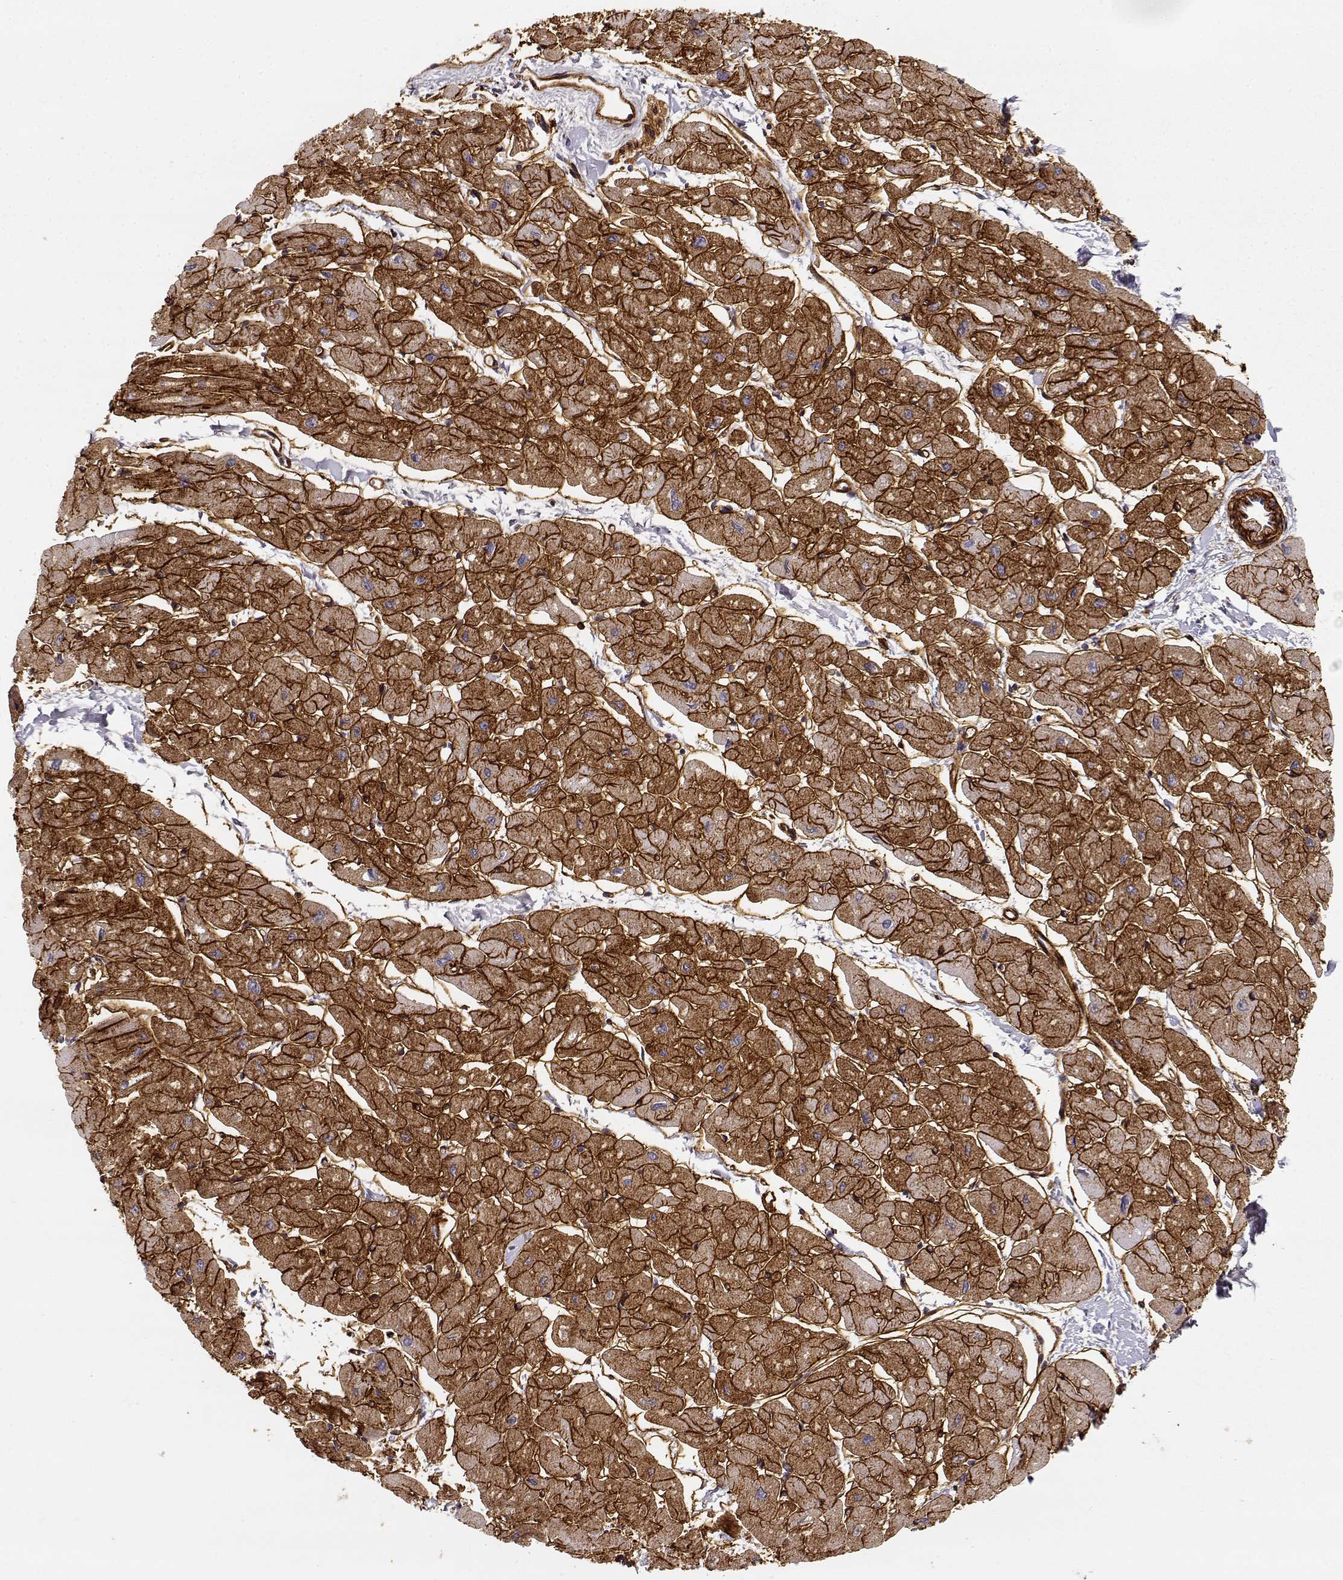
{"staining": {"intensity": "moderate", "quantity": ">75%", "location": "cytoplasmic/membranous"}, "tissue": "heart muscle", "cell_type": "Cardiomyocytes", "image_type": "normal", "snomed": [{"axis": "morphology", "description": "Normal tissue, NOS"}, {"axis": "topography", "description": "Heart"}], "caption": "This histopathology image reveals benign heart muscle stained with immunohistochemistry (IHC) to label a protein in brown. The cytoplasmic/membranous of cardiomyocytes show moderate positivity for the protein. Nuclei are counter-stained blue.", "gene": "LAMC1", "patient": {"sex": "male", "age": 57}}